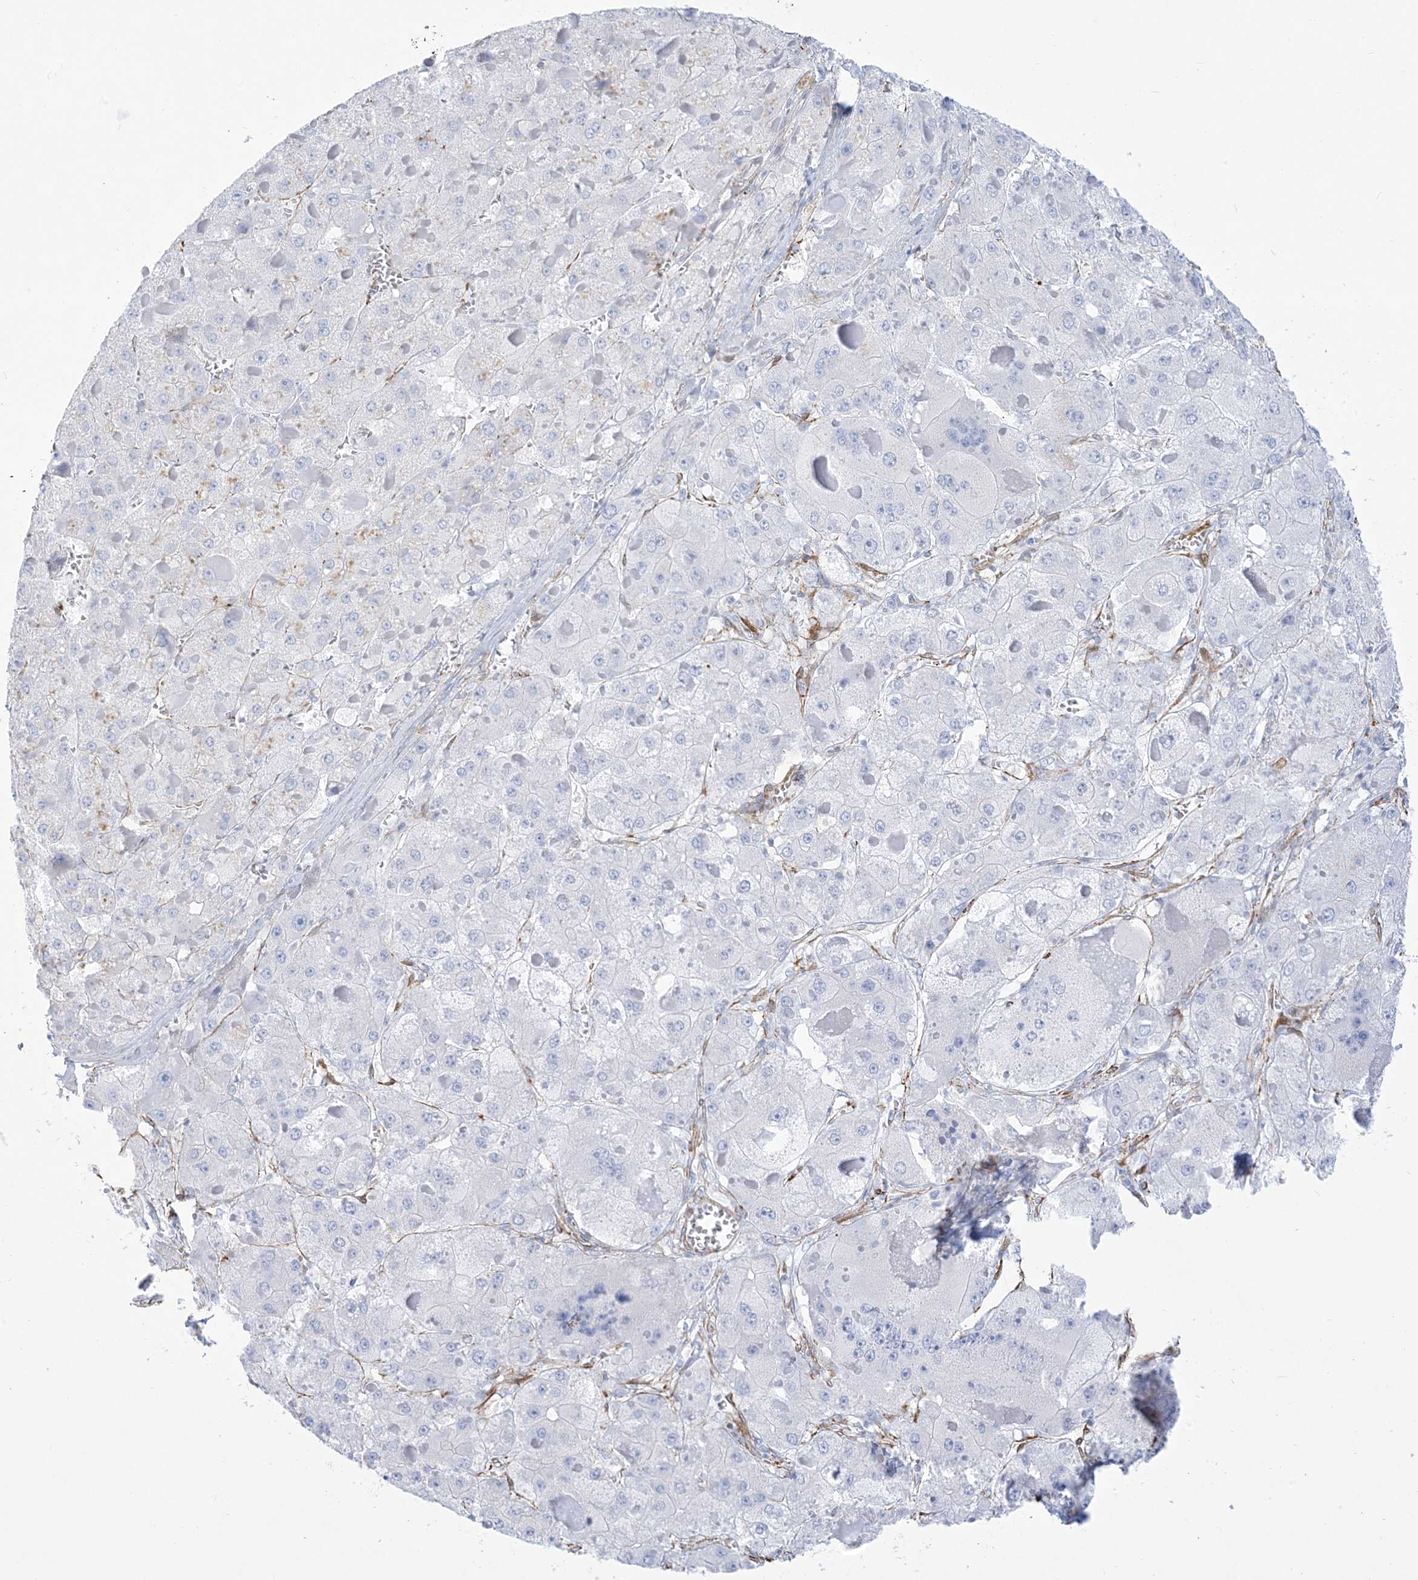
{"staining": {"intensity": "negative", "quantity": "none", "location": "none"}, "tissue": "liver cancer", "cell_type": "Tumor cells", "image_type": "cancer", "snomed": [{"axis": "morphology", "description": "Carcinoma, Hepatocellular, NOS"}, {"axis": "topography", "description": "Liver"}], "caption": "Micrograph shows no protein expression in tumor cells of liver cancer tissue.", "gene": "B3GNT7", "patient": {"sex": "female", "age": 73}}